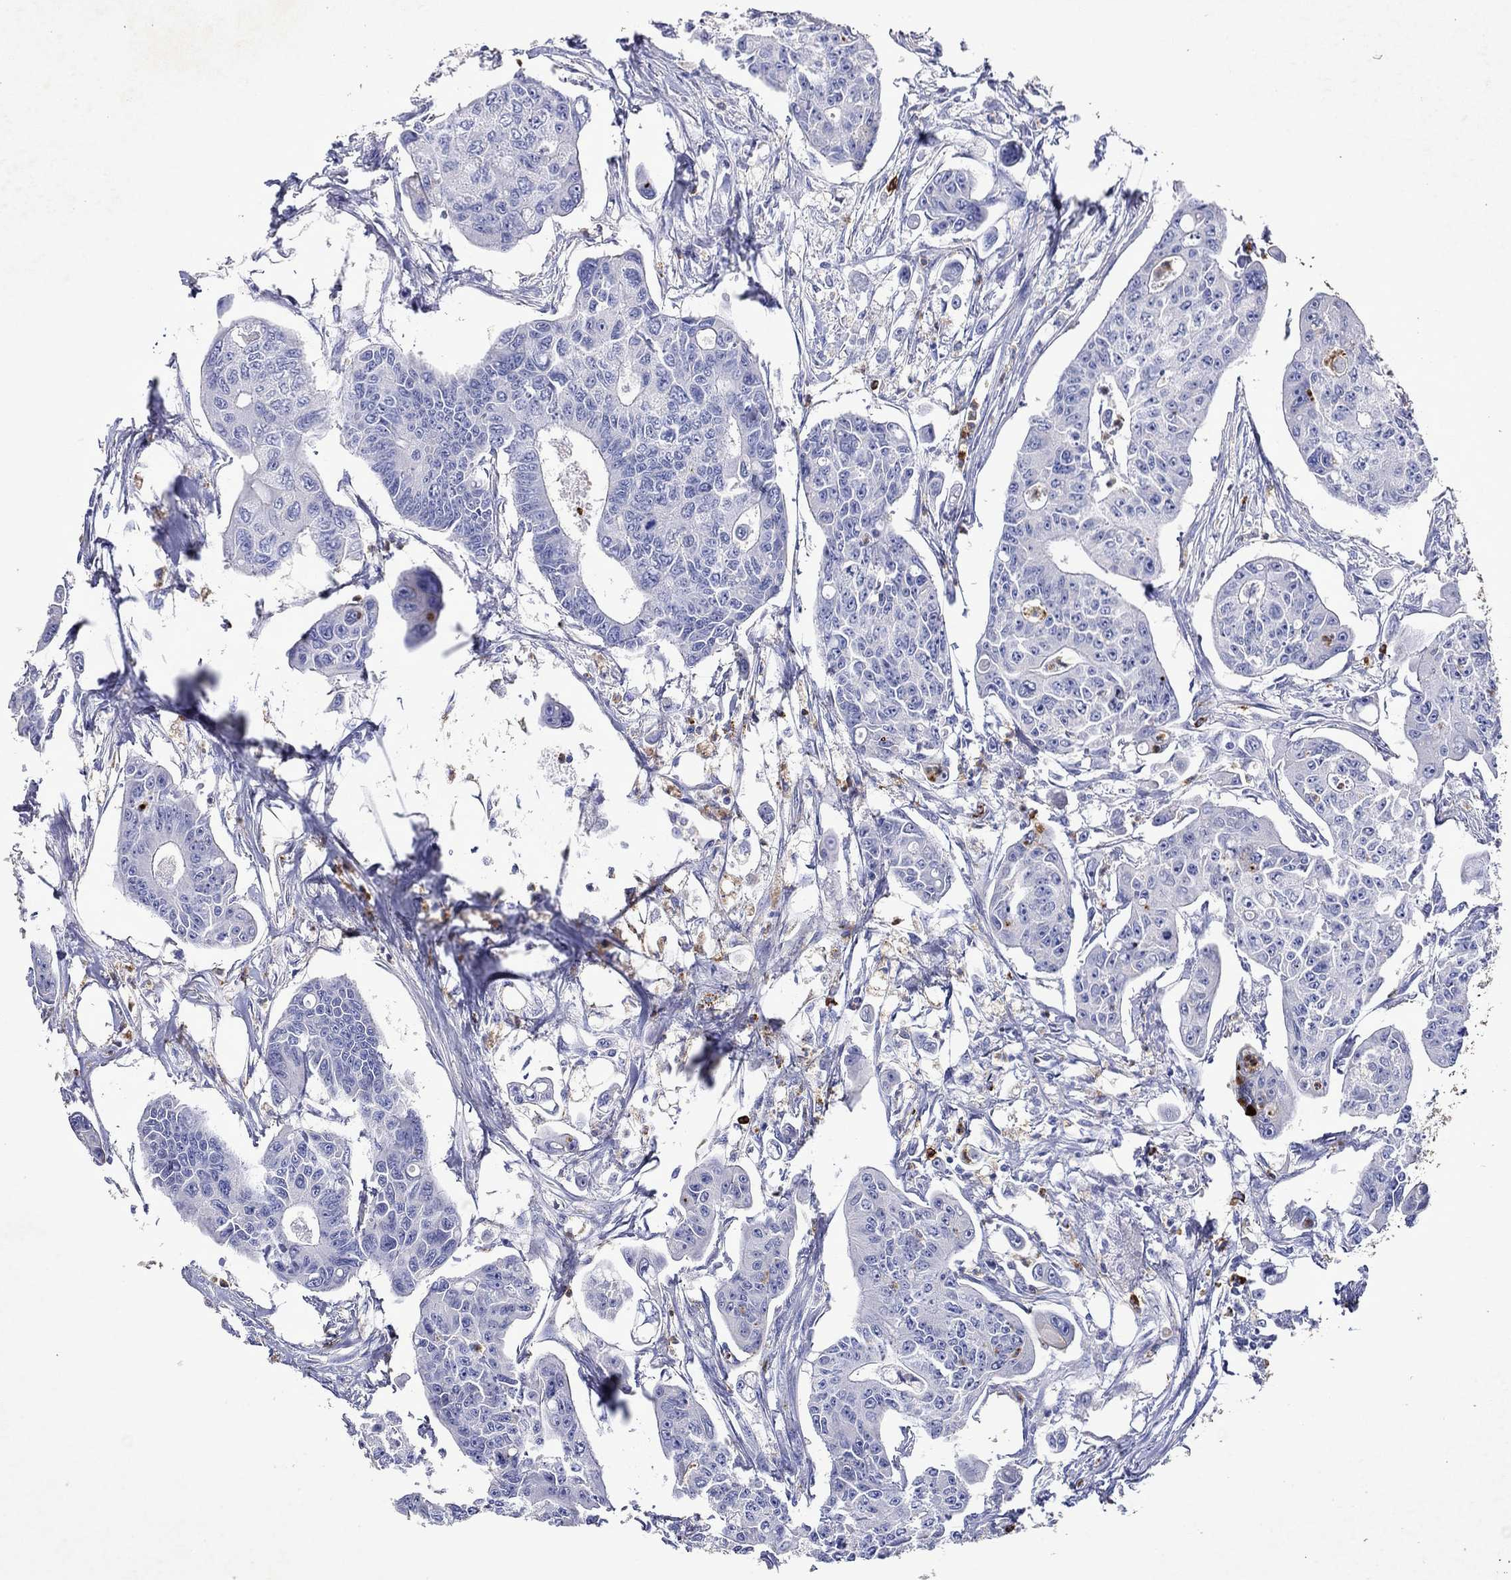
{"staining": {"intensity": "negative", "quantity": "none", "location": "none"}, "tissue": "colorectal cancer", "cell_type": "Tumor cells", "image_type": "cancer", "snomed": [{"axis": "morphology", "description": "Adenocarcinoma, NOS"}, {"axis": "topography", "description": "Colon"}], "caption": "Tumor cells are negative for brown protein staining in colorectal cancer (adenocarcinoma). The staining was performed using DAB (3,3'-diaminobenzidine) to visualize the protein expression in brown, while the nuclei were stained in blue with hematoxylin (Magnification: 20x).", "gene": "EPX", "patient": {"sex": "male", "age": 70}}